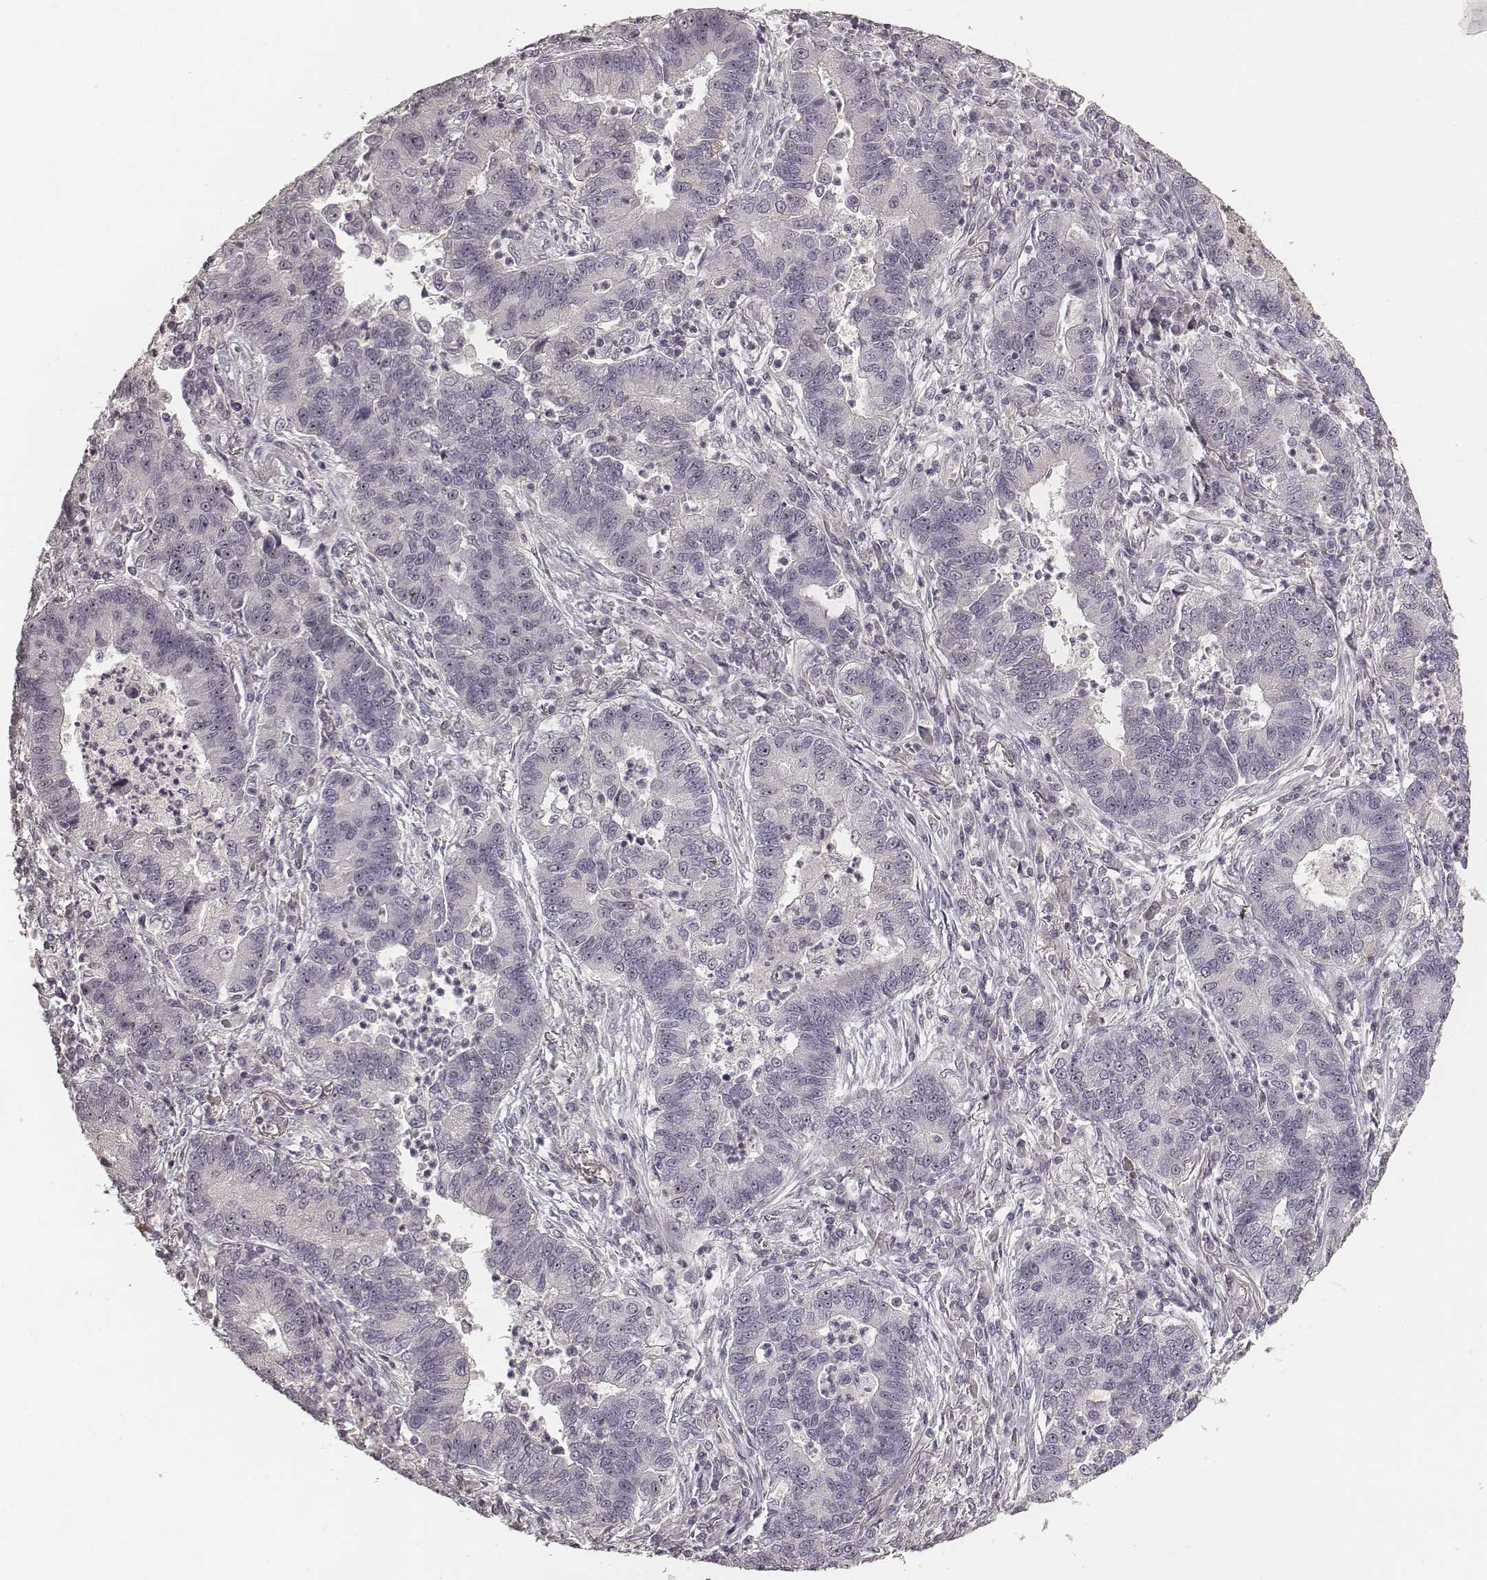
{"staining": {"intensity": "weak", "quantity": "<25%", "location": "nuclear"}, "tissue": "lung cancer", "cell_type": "Tumor cells", "image_type": "cancer", "snomed": [{"axis": "morphology", "description": "Adenocarcinoma, NOS"}, {"axis": "topography", "description": "Lung"}], "caption": "Immunohistochemical staining of human adenocarcinoma (lung) displays no significant staining in tumor cells.", "gene": "MADCAM1", "patient": {"sex": "female", "age": 57}}